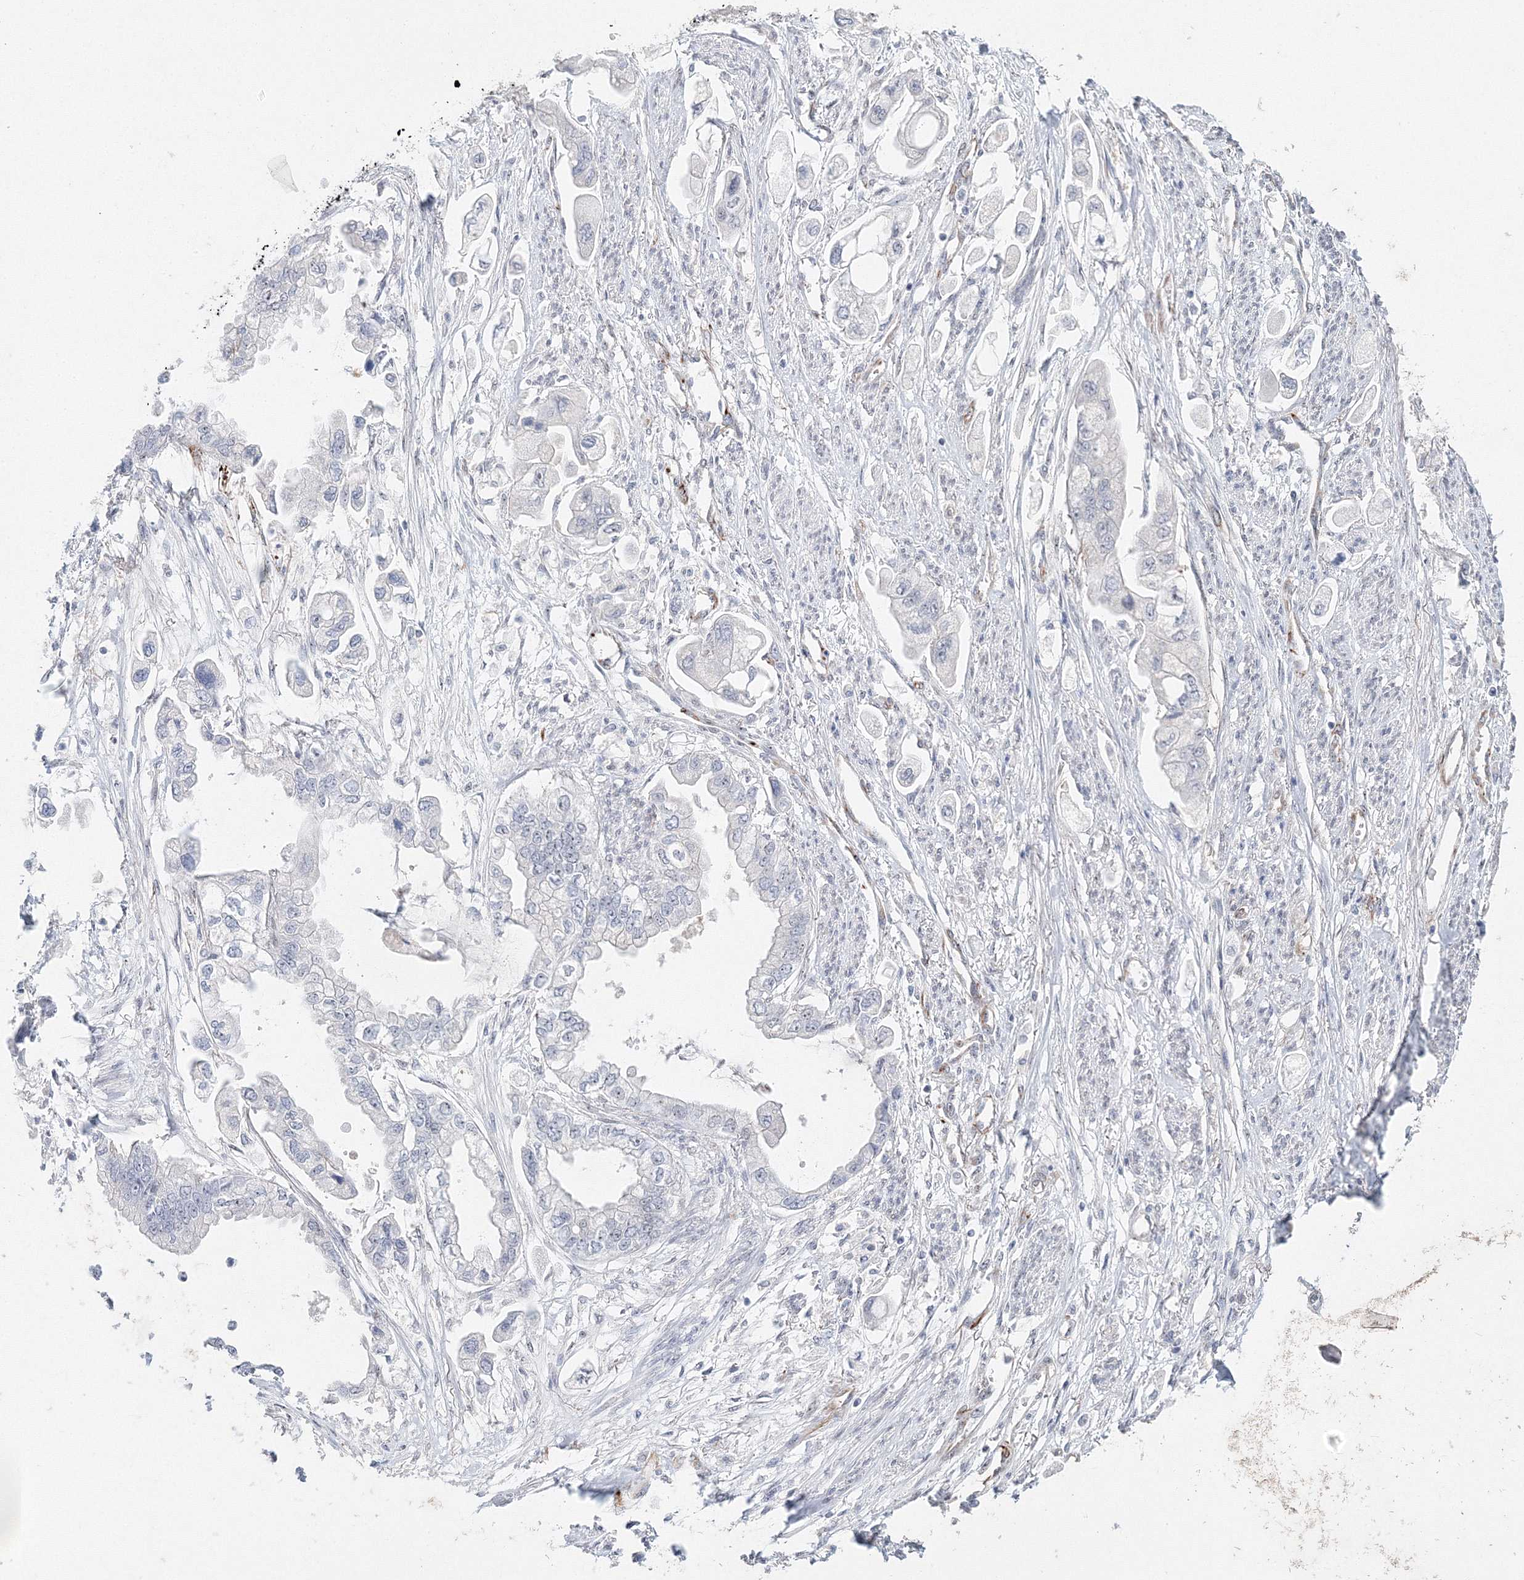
{"staining": {"intensity": "negative", "quantity": "none", "location": "none"}, "tissue": "stomach cancer", "cell_type": "Tumor cells", "image_type": "cancer", "snomed": [{"axis": "morphology", "description": "Adenocarcinoma, NOS"}, {"axis": "topography", "description": "Stomach"}], "caption": "This is a photomicrograph of immunohistochemistry staining of stomach cancer, which shows no expression in tumor cells.", "gene": "SIRT7", "patient": {"sex": "male", "age": 62}}